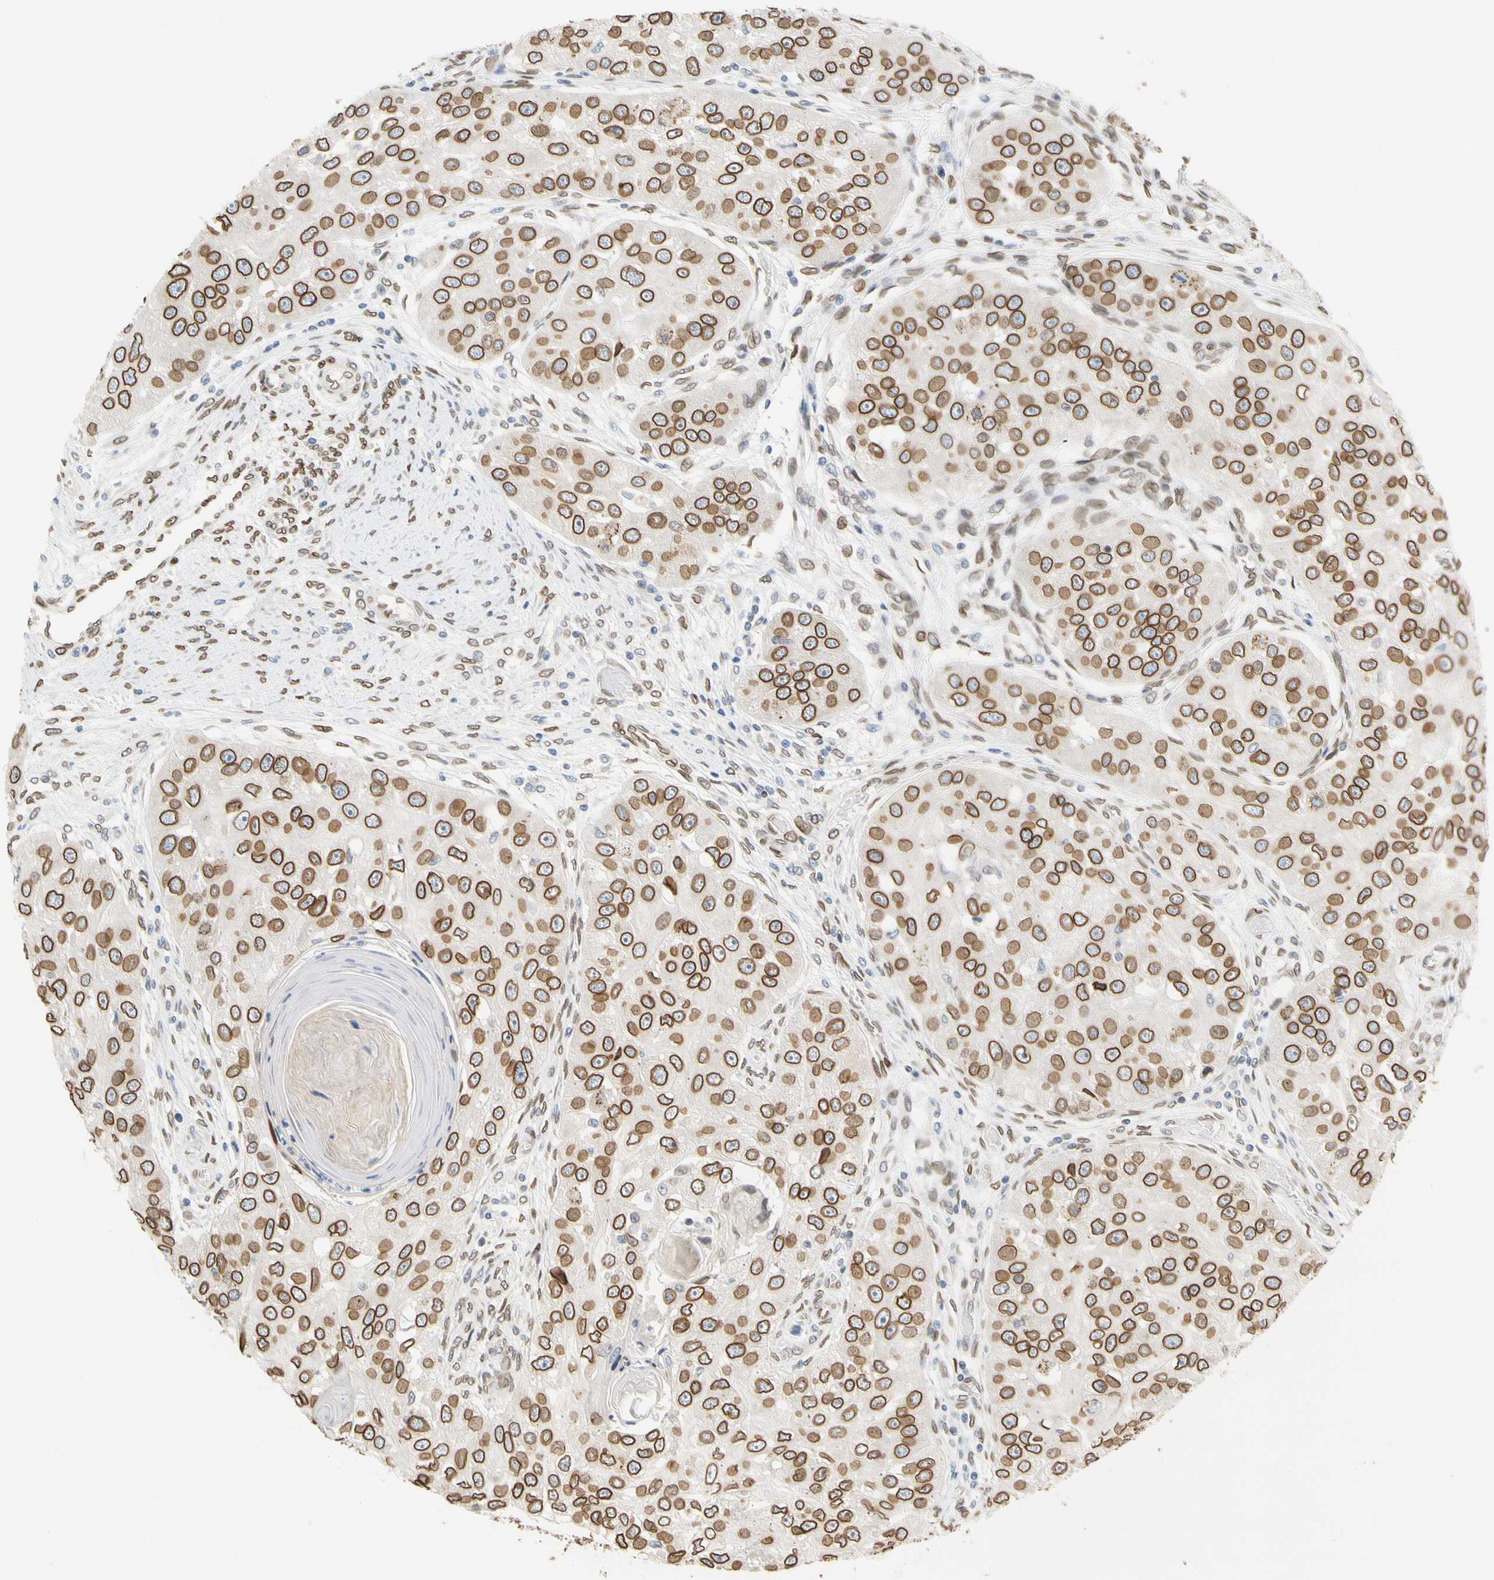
{"staining": {"intensity": "strong", "quantity": ">75%", "location": "cytoplasmic/membranous,nuclear"}, "tissue": "head and neck cancer", "cell_type": "Tumor cells", "image_type": "cancer", "snomed": [{"axis": "morphology", "description": "Normal tissue, NOS"}, {"axis": "morphology", "description": "Squamous cell carcinoma, NOS"}, {"axis": "topography", "description": "Skeletal muscle"}, {"axis": "topography", "description": "Head-Neck"}], "caption": "Squamous cell carcinoma (head and neck) was stained to show a protein in brown. There is high levels of strong cytoplasmic/membranous and nuclear expression in approximately >75% of tumor cells. Ihc stains the protein of interest in brown and the nuclei are stained blue.", "gene": "SUN1", "patient": {"sex": "male", "age": 51}}